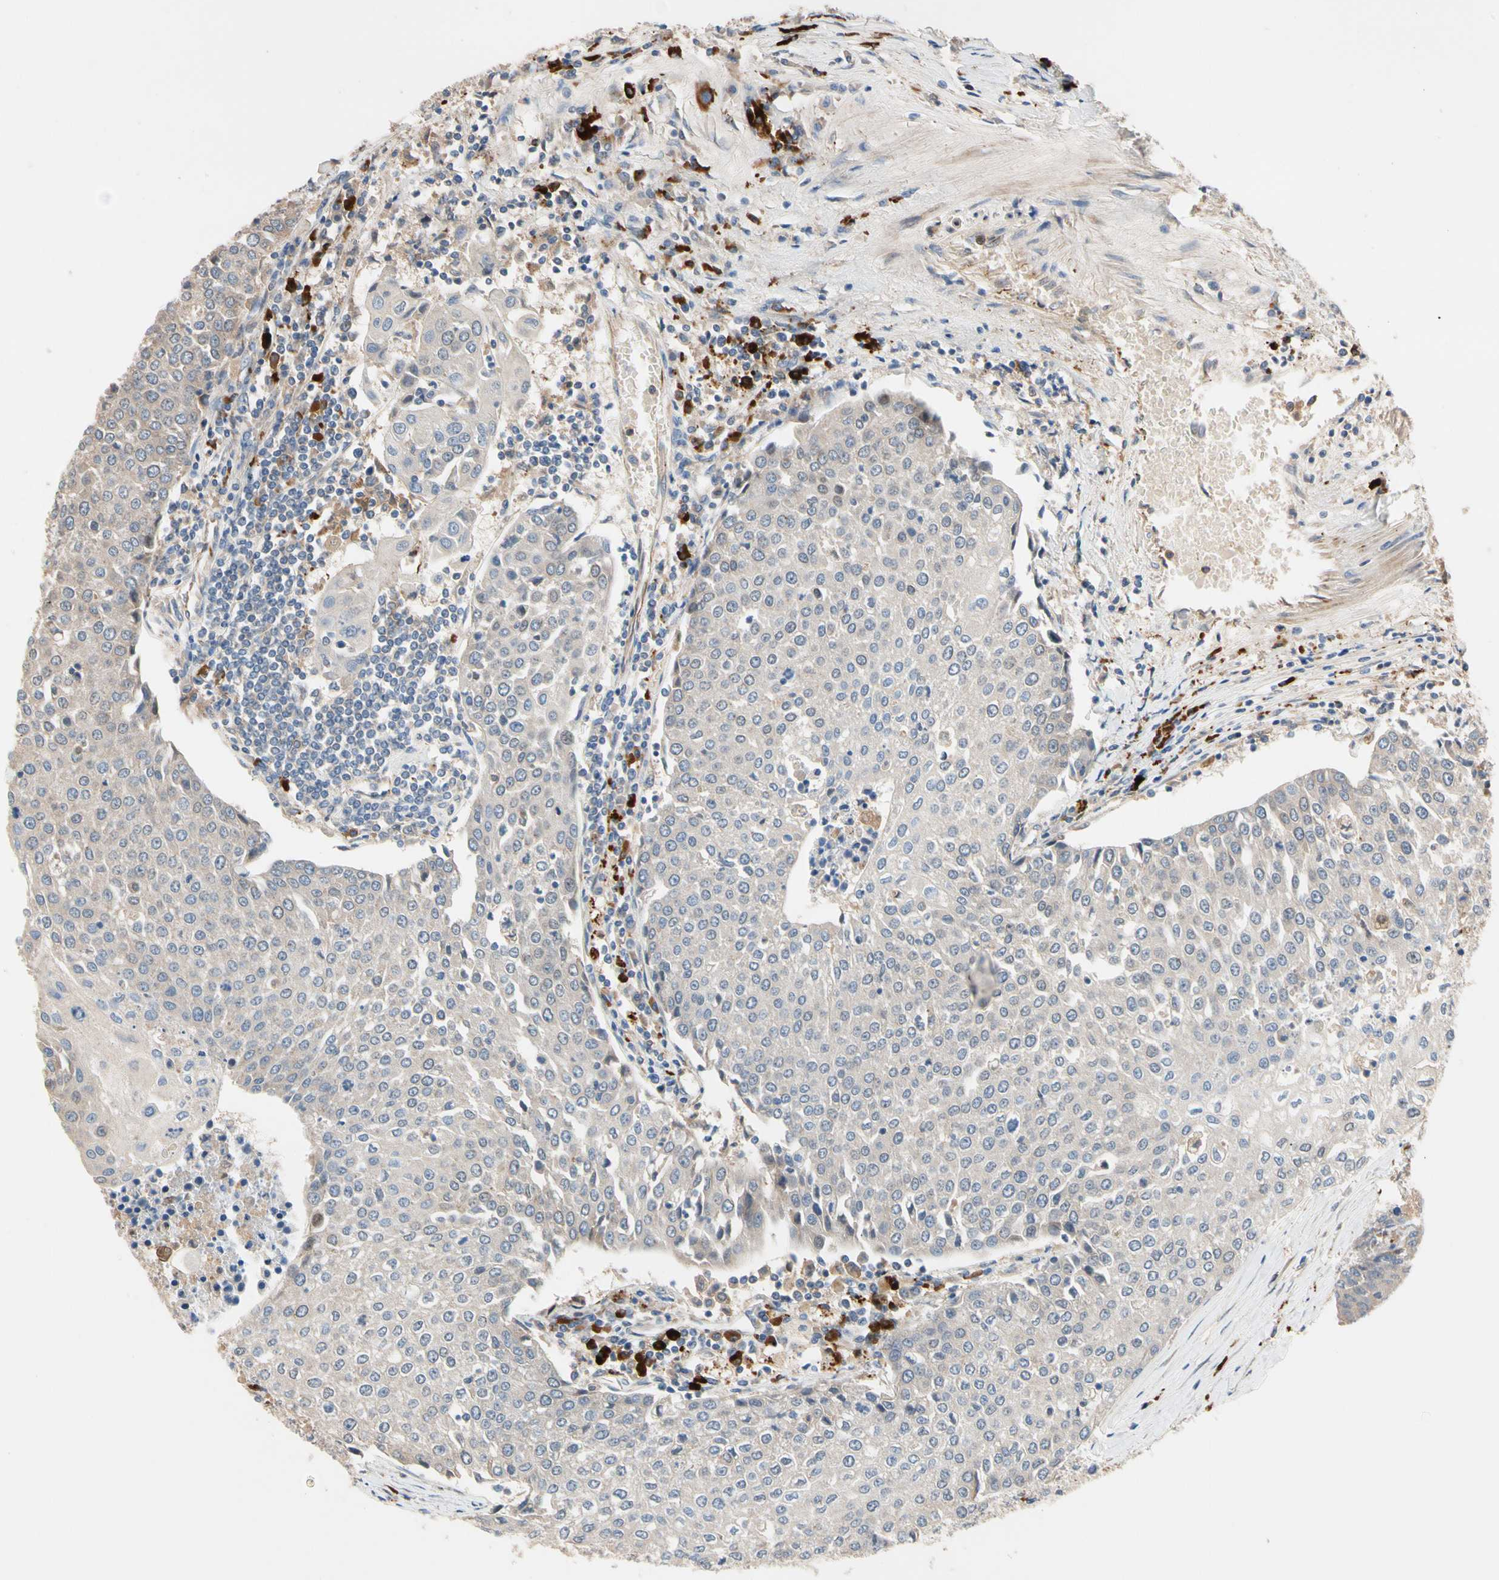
{"staining": {"intensity": "weak", "quantity": "<25%", "location": "cytoplasmic/membranous"}, "tissue": "urothelial cancer", "cell_type": "Tumor cells", "image_type": "cancer", "snomed": [{"axis": "morphology", "description": "Urothelial carcinoma, High grade"}, {"axis": "topography", "description": "Urinary bladder"}], "caption": "Immunohistochemistry (IHC) micrograph of human urothelial cancer stained for a protein (brown), which shows no positivity in tumor cells. Nuclei are stained in blue.", "gene": "FGD6", "patient": {"sex": "female", "age": 85}}